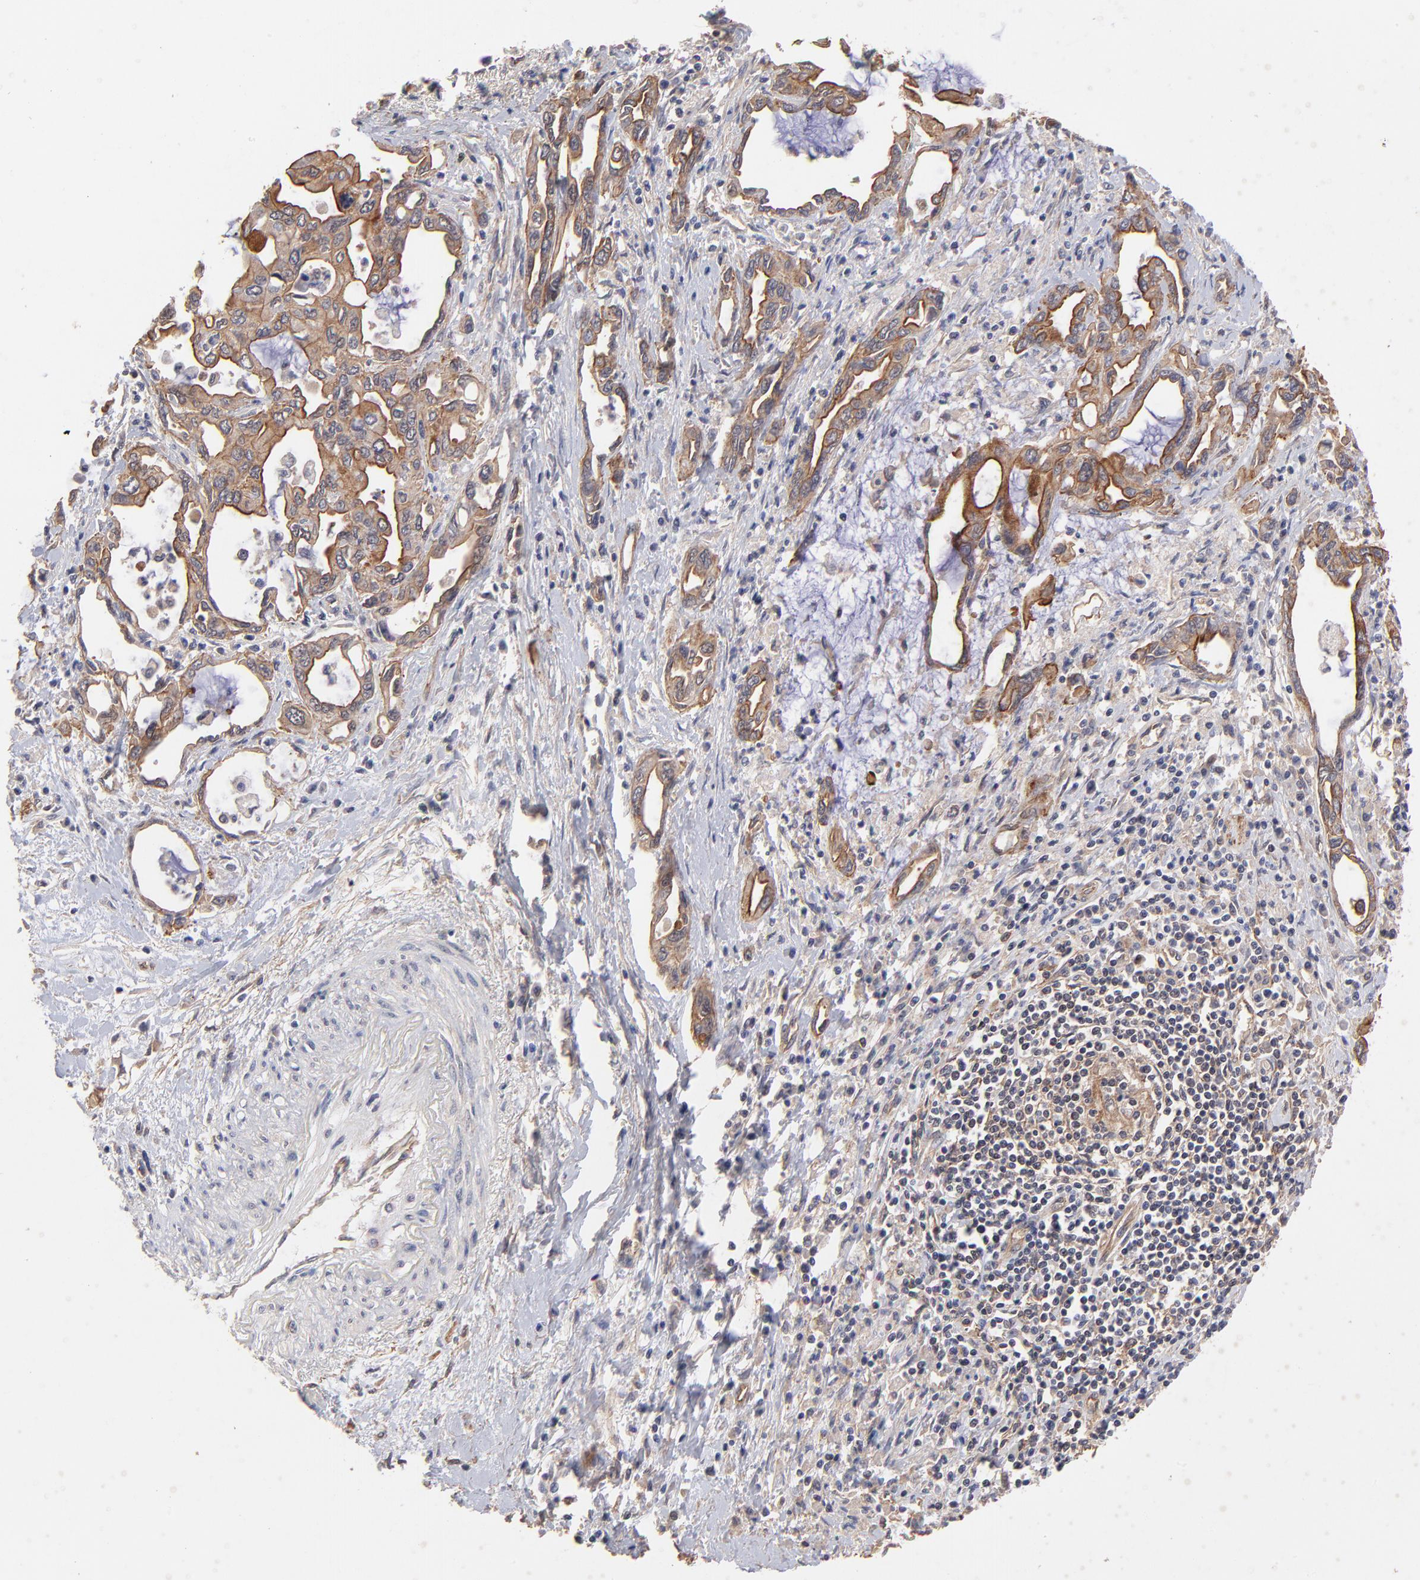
{"staining": {"intensity": "strong", "quantity": ">75%", "location": "cytoplasmic/membranous"}, "tissue": "pancreatic cancer", "cell_type": "Tumor cells", "image_type": "cancer", "snomed": [{"axis": "morphology", "description": "Adenocarcinoma, NOS"}, {"axis": "topography", "description": "Pancreas"}], "caption": "Strong cytoplasmic/membranous protein expression is present in approximately >75% of tumor cells in adenocarcinoma (pancreatic).", "gene": "STAP2", "patient": {"sex": "female", "age": 57}}